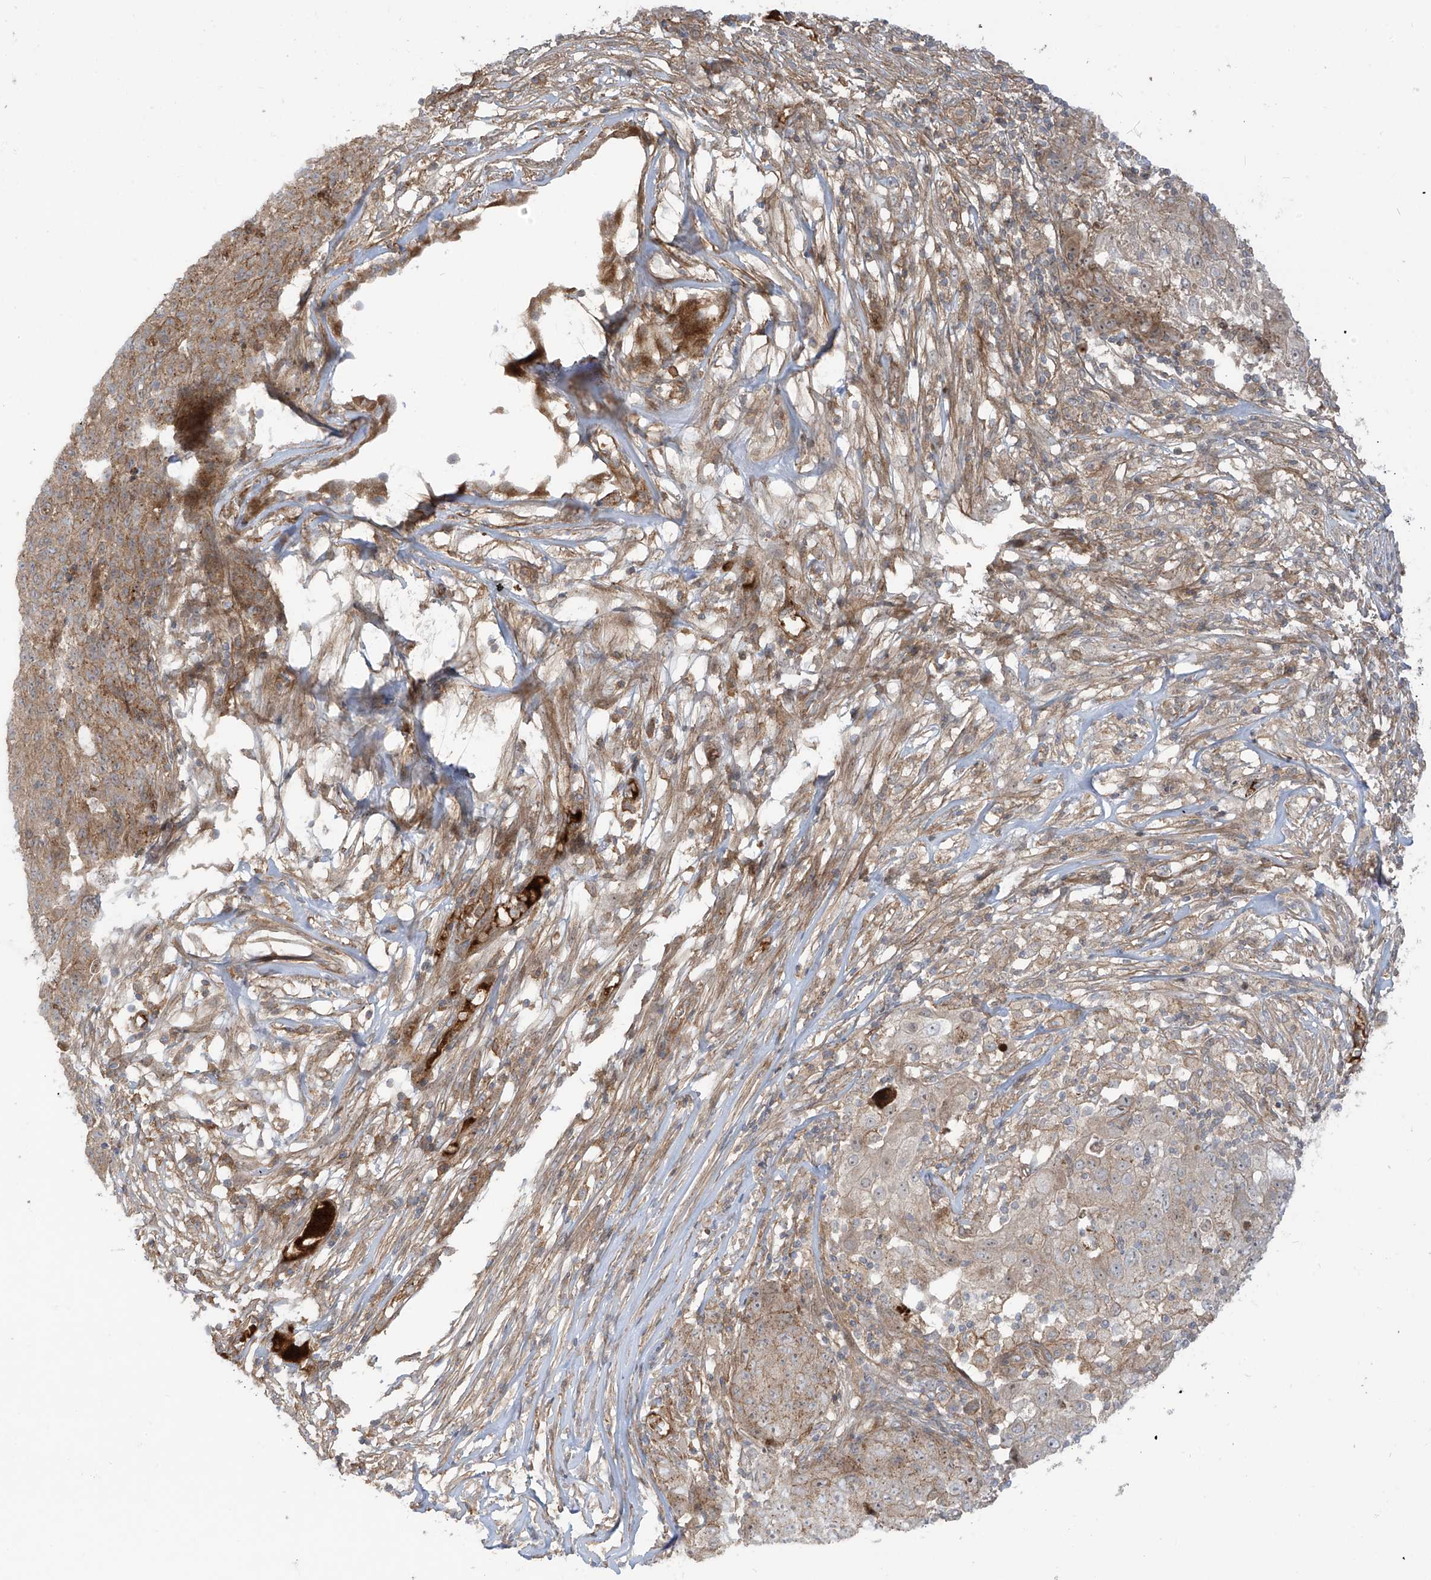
{"staining": {"intensity": "weak", "quantity": "<25%", "location": "cytoplasmic/membranous"}, "tissue": "ovarian cancer", "cell_type": "Tumor cells", "image_type": "cancer", "snomed": [{"axis": "morphology", "description": "Carcinoma, endometroid"}, {"axis": "topography", "description": "Ovary"}], "caption": "A micrograph of human ovarian cancer (endometroid carcinoma) is negative for staining in tumor cells.", "gene": "ENTR1", "patient": {"sex": "female", "age": 42}}